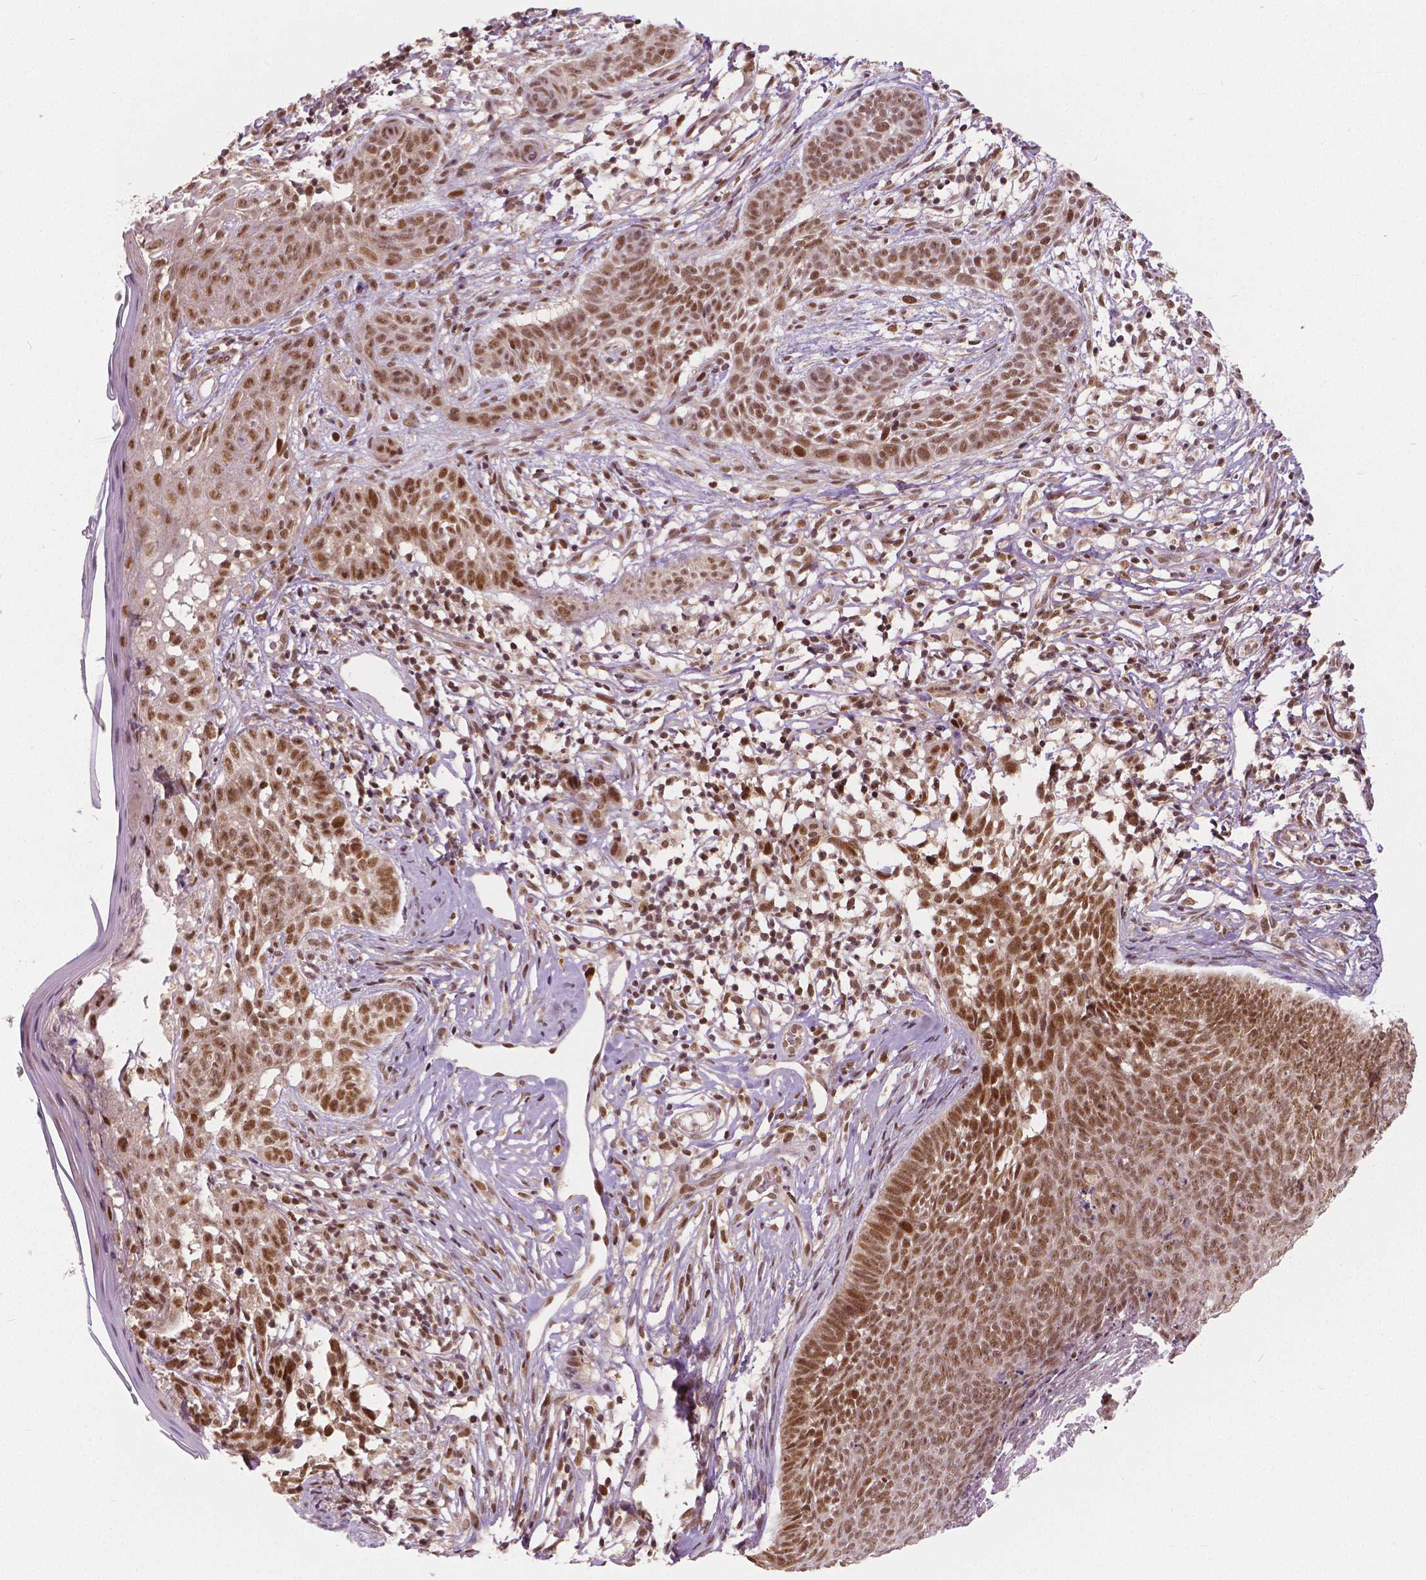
{"staining": {"intensity": "moderate", "quantity": ">75%", "location": "nuclear"}, "tissue": "skin cancer", "cell_type": "Tumor cells", "image_type": "cancer", "snomed": [{"axis": "morphology", "description": "Basal cell carcinoma"}, {"axis": "topography", "description": "Skin"}], "caption": "Immunohistochemistry (IHC) histopathology image of human skin basal cell carcinoma stained for a protein (brown), which displays medium levels of moderate nuclear staining in approximately >75% of tumor cells.", "gene": "NSD2", "patient": {"sex": "male", "age": 85}}